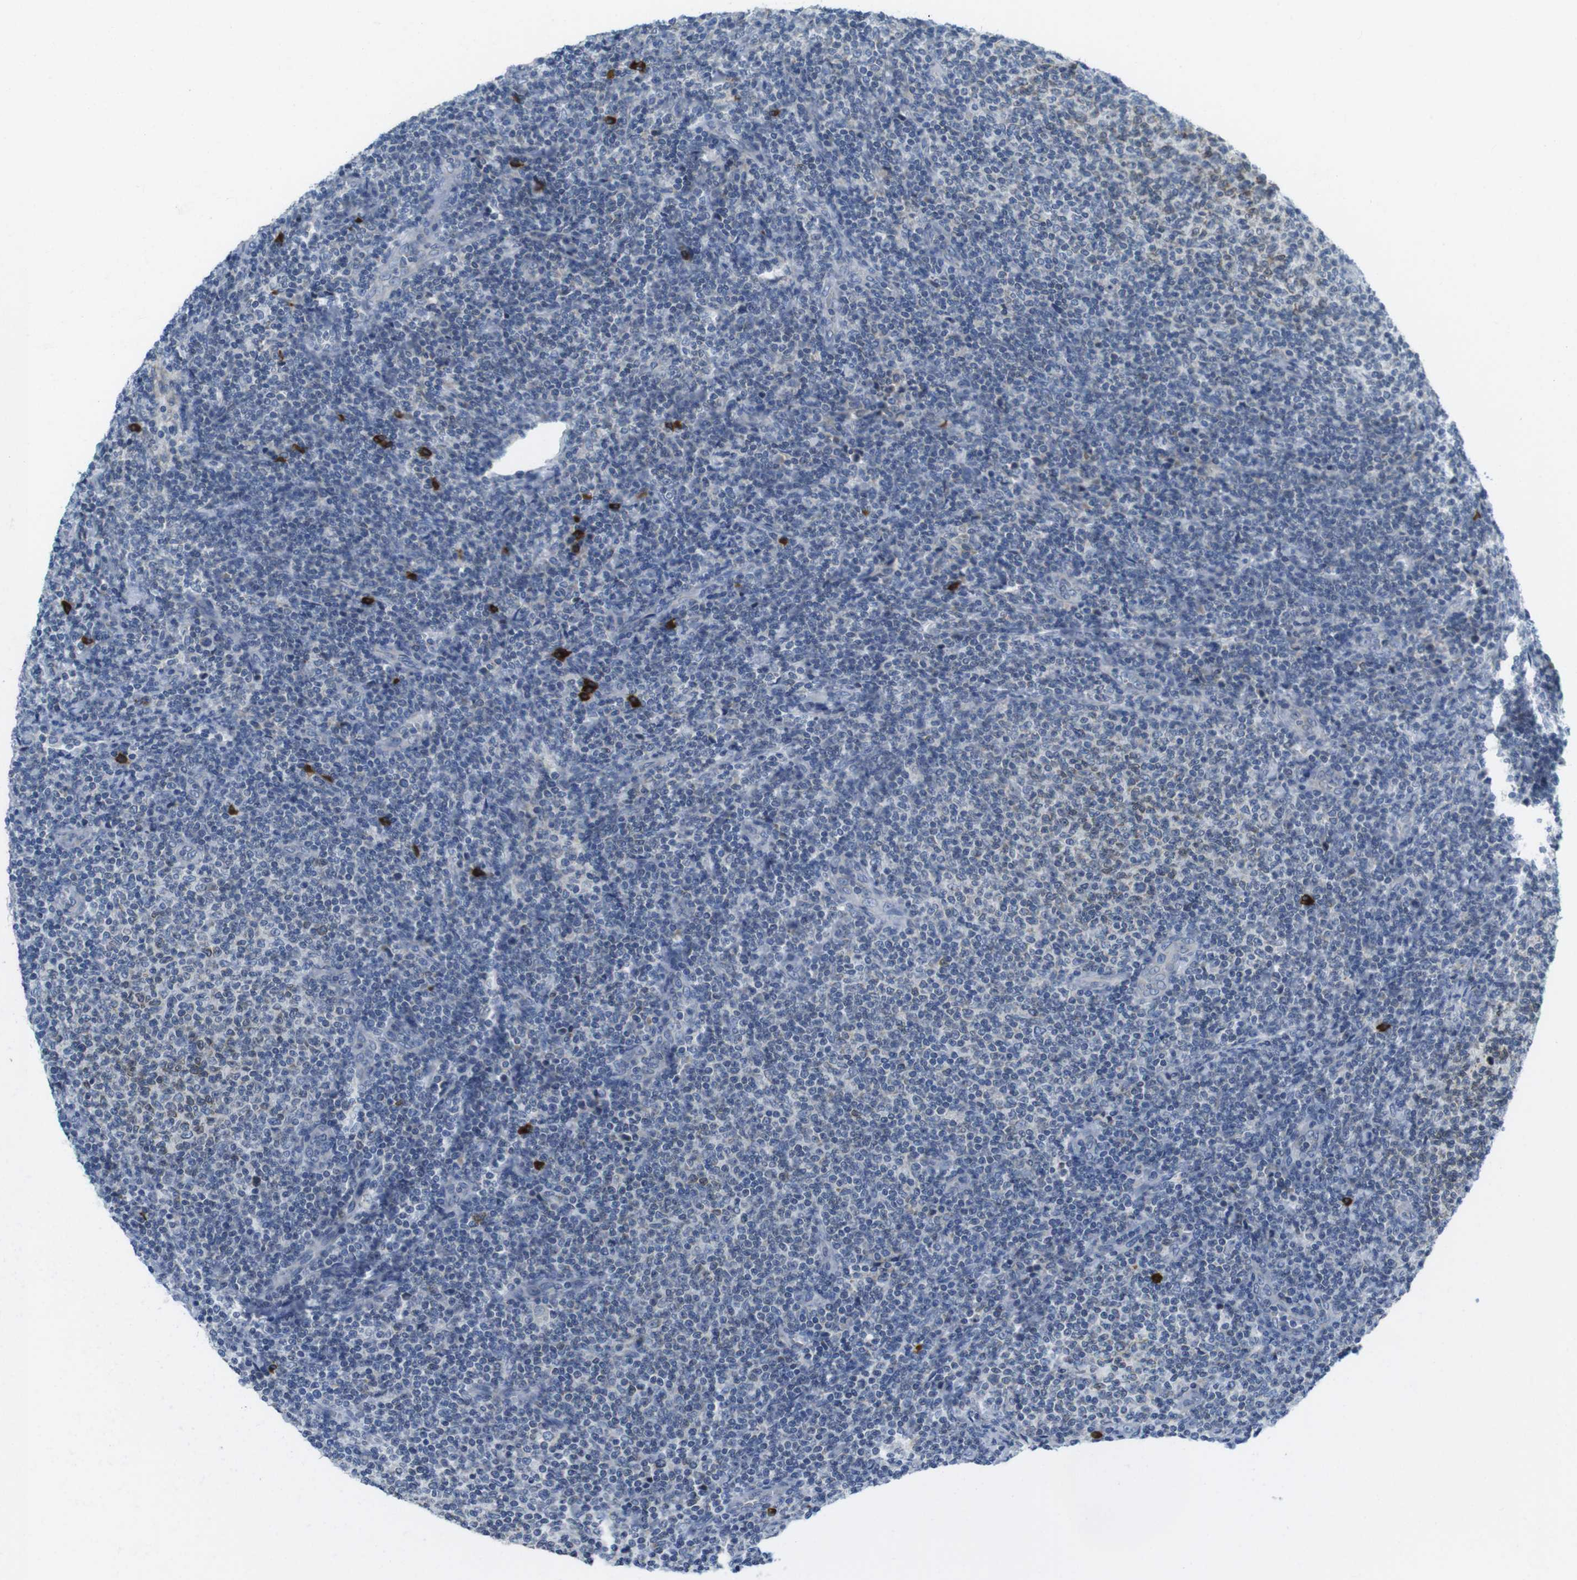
{"staining": {"intensity": "weak", "quantity": "<25%", "location": "cytoplasmic/membranous"}, "tissue": "lymphoma", "cell_type": "Tumor cells", "image_type": "cancer", "snomed": [{"axis": "morphology", "description": "Malignant lymphoma, non-Hodgkin's type, Low grade"}, {"axis": "topography", "description": "Lymph node"}], "caption": "High magnification brightfield microscopy of low-grade malignant lymphoma, non-Hodgkin's type stained with DAB (brown) and counterstained with hematoxylin (blue): tumor cells show no significant expression.", "gene": "CLPTM1L", "patient": {"sex": "male", "age": 66}}